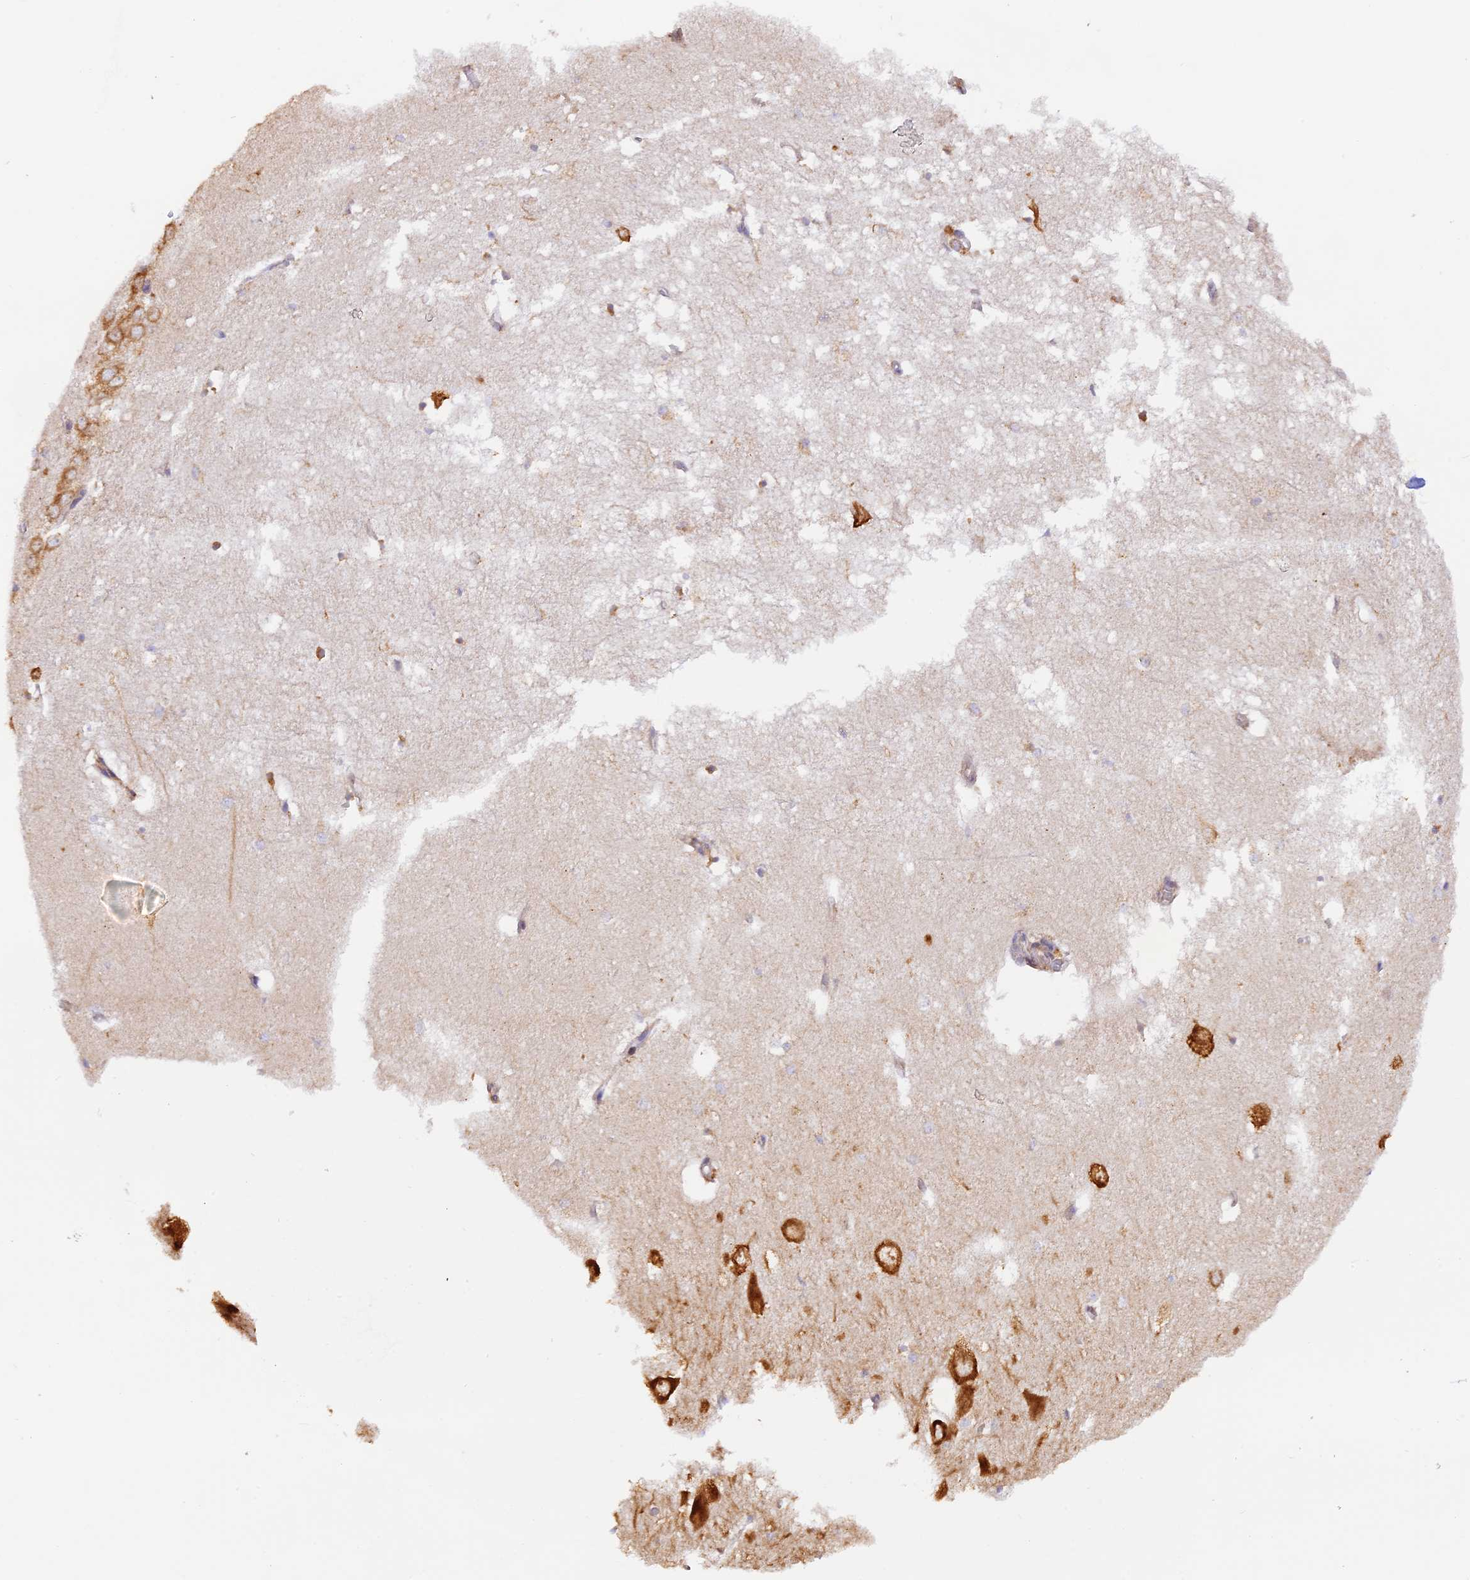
{"staining": {"intensity": "moderate", "quantity": "<25%", "location": "cytoplasmic/membranous"}, "tissue": "hippocampus", "cell_type": "Glial cells", "image_type": "normal", "snomed": [{"axis": "morphology", "description": "Normal tissue, NOS"}, {"axis": "topography", "description": "Hippocampus"}], "caption": "IHC micrograph of benign hippocampus: human hippocampus stained using immunohistochemistry (IHC) shows low levels of moderate protein expression localized specifically in the cytoplasmic/membranous of glial cells, appearing as a cytoplasmic/membranous brown color.", "gene": "RPL5", "patient": {"sex": "female", "age": 64}}